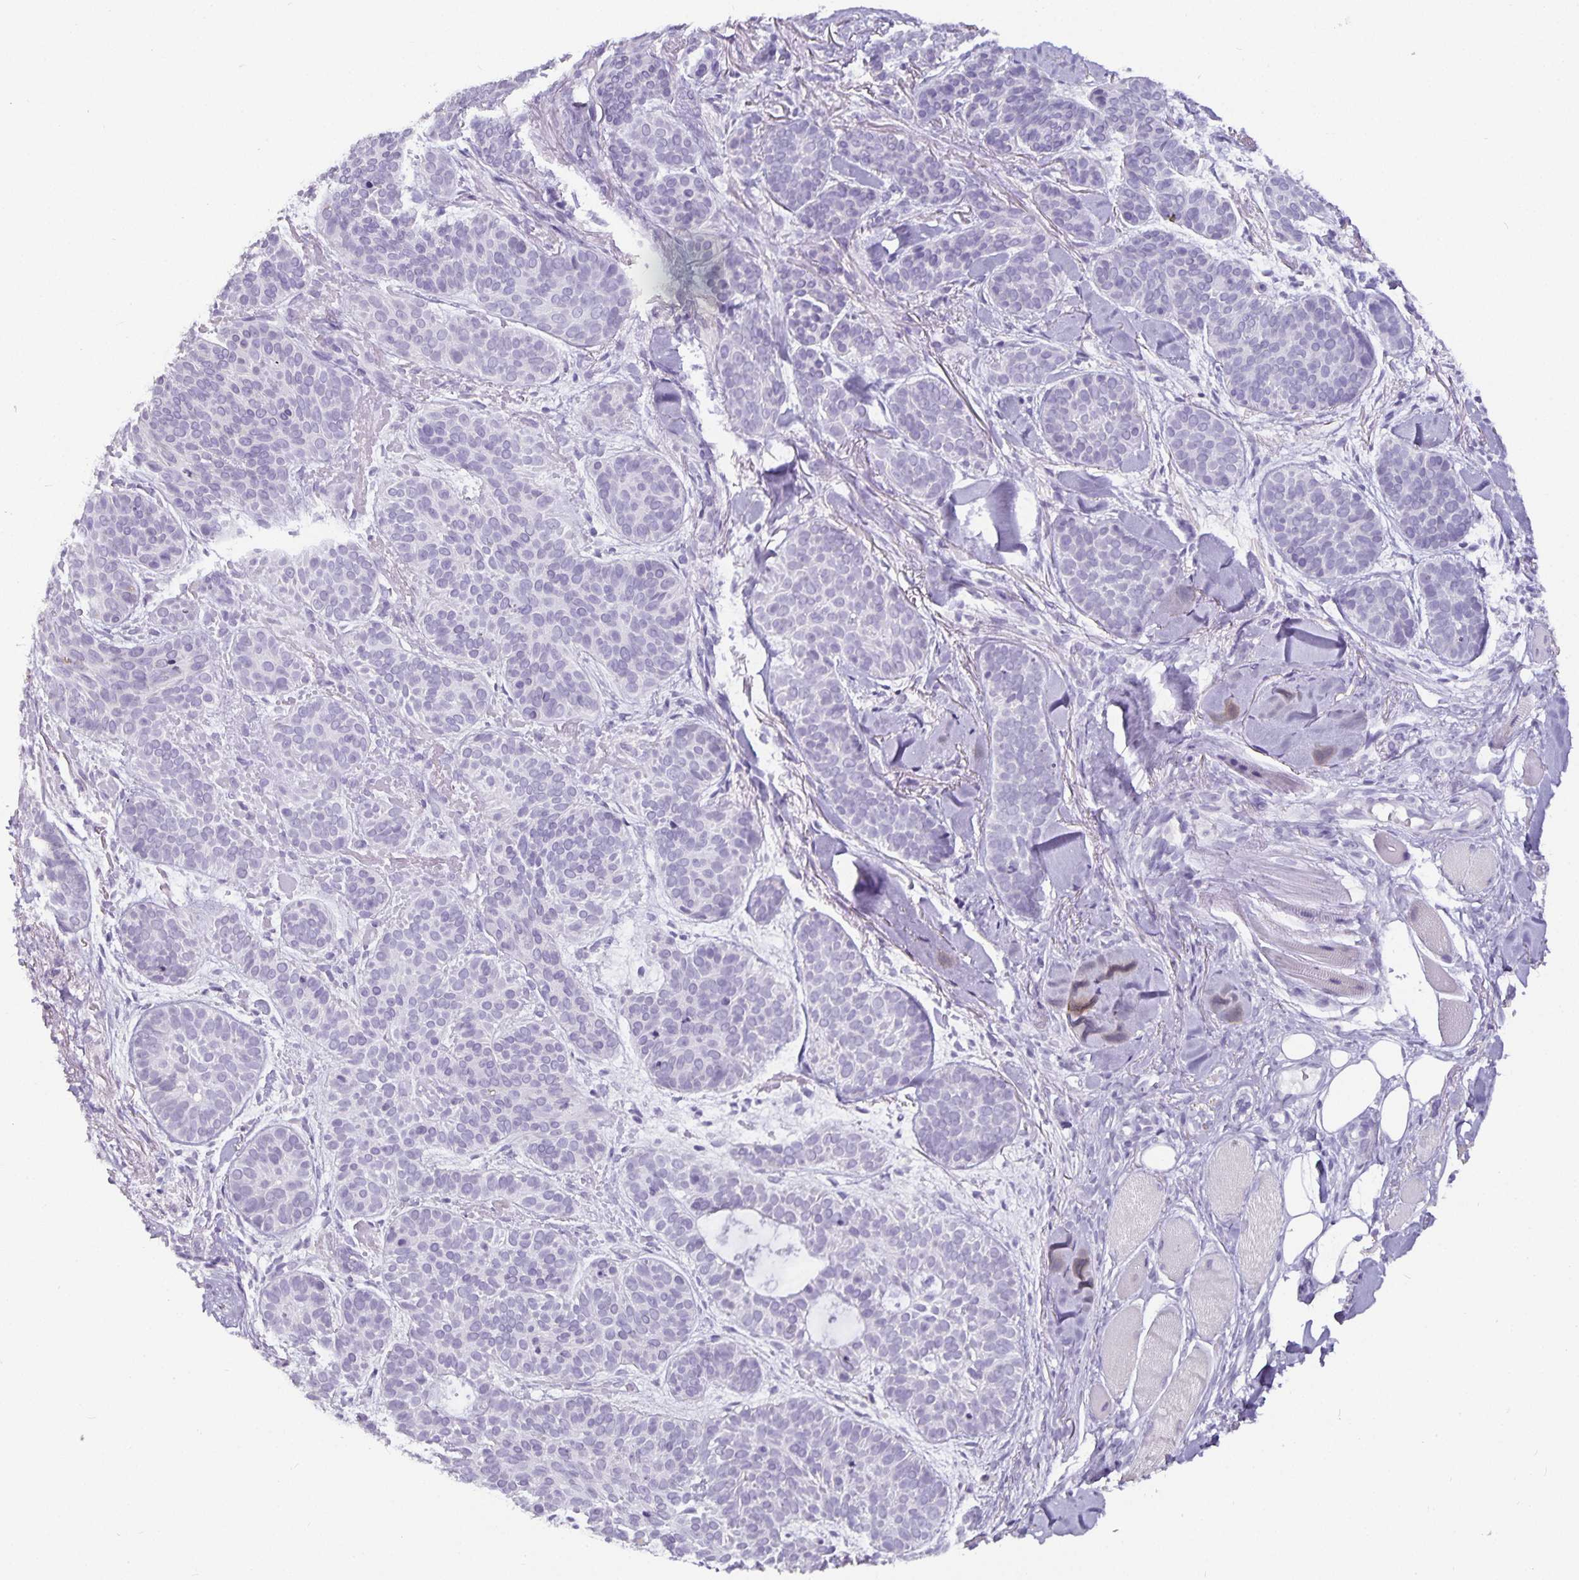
{"staining": {"intensity": "negative", "quantity": "none", "location": "none"}, "tissue": "skin cancer", "cell_type": "Tumor cells", "image_type": "cancer", "snomed": [{"axis": "morphology", "description": "Basal cell carcinoma"}, {"axis": "topography", "description": "Skin"}, {"axis": "topography", "description": "Skin of nose"}], "caption": "An IHC micrograph of skin cancer (basal cell carcinoma) is shown. There is no staining in tumor cells of skin cancer (basal cell carcinoma). (Immunohistochemistry, brightfield microscopy, high magnification).", "gene": "CA12", "patient": {"sex": "female", "age": 81}}